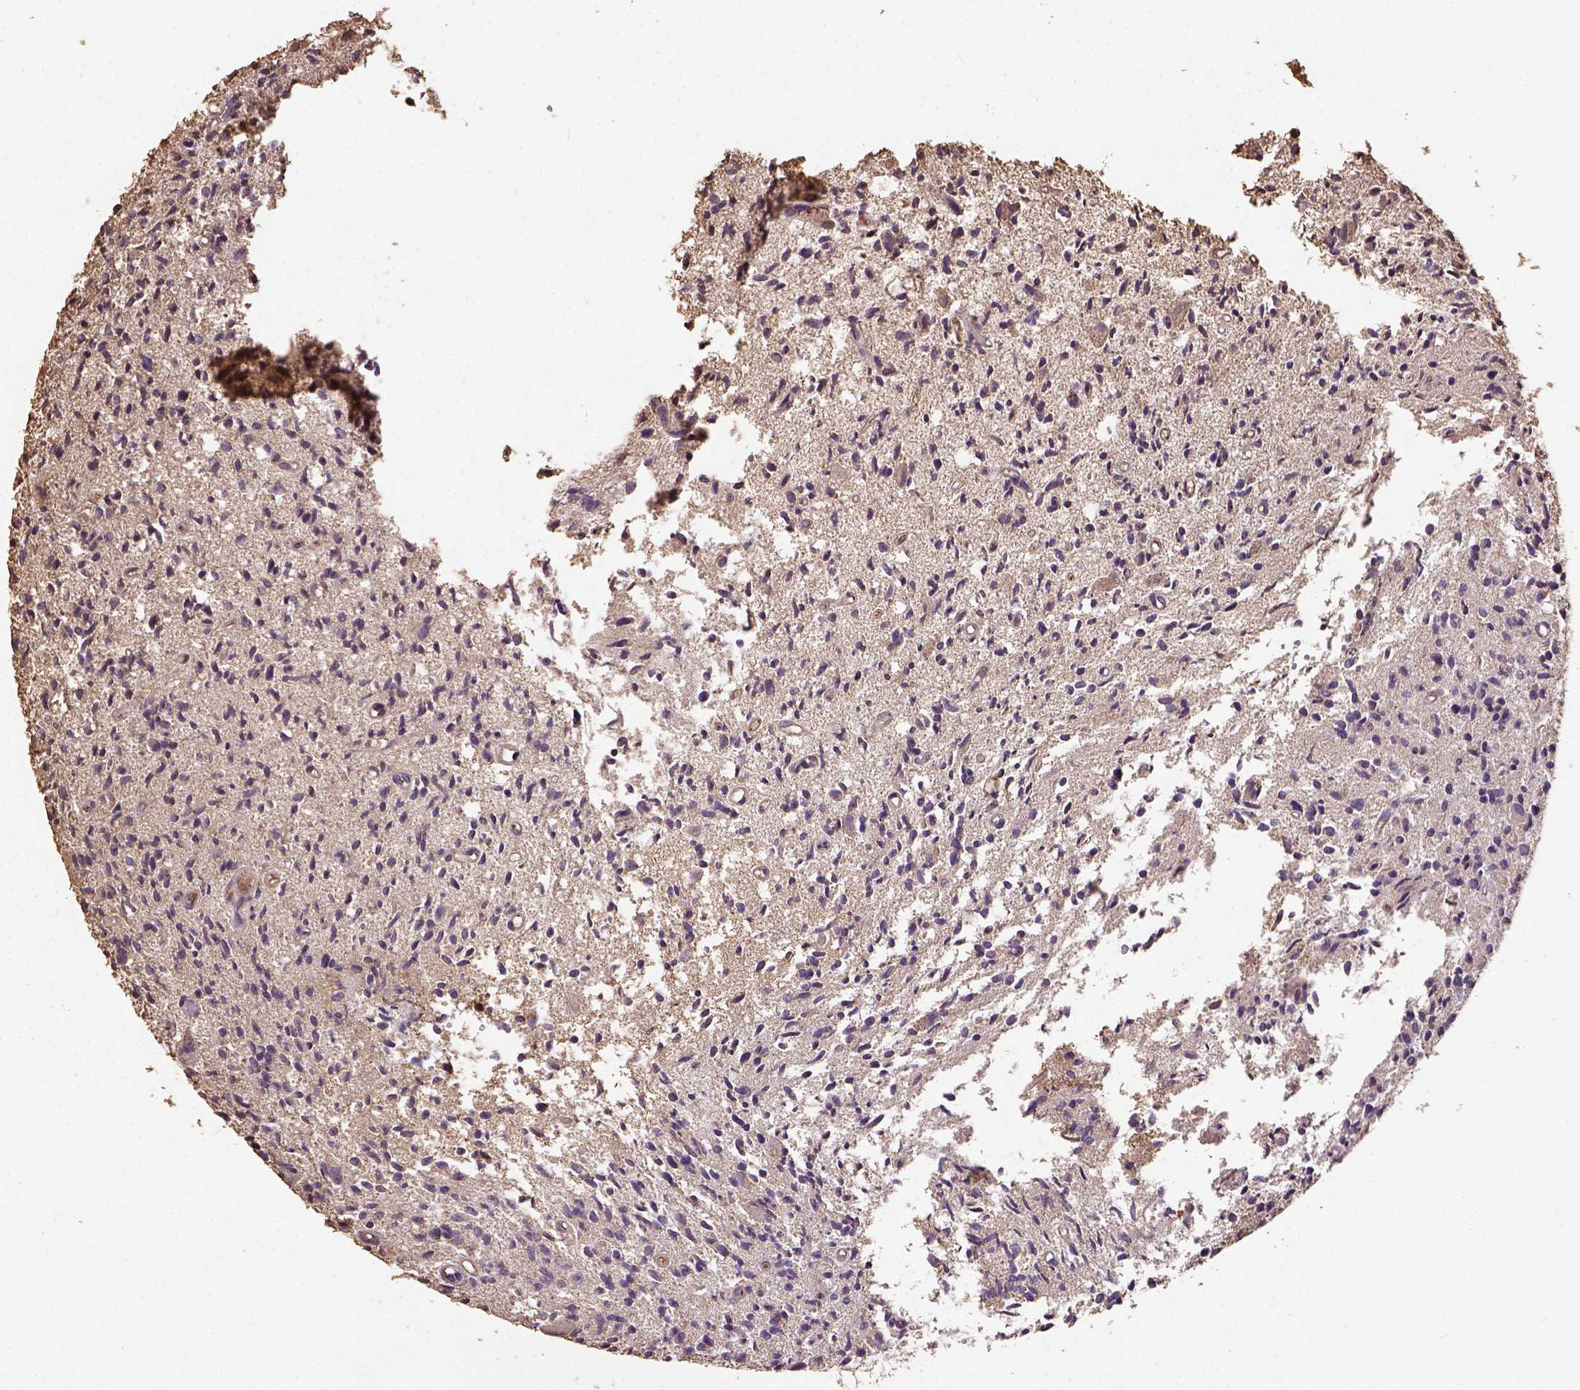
{"staining": {"intensity": "weak", "quantity": "<25%", "location": "cytoplasmic/membranous"}, "tissue": "glioma", "cell_type": "Tumor cells", "image_type": "cancer", "snomed": [{"axis": "morphology", "description": "Glioma, malignant, Low grade"}, {"axis": "topography", "description": "Brain"}], "caption": "IHC histopathology image of human malignant glioma (low-grade) stained for a protein (brown), which demonstrates no staining in tumor cells.", "gene": "ATP1B3", "patient": {"sex": "male", "age": 64}}